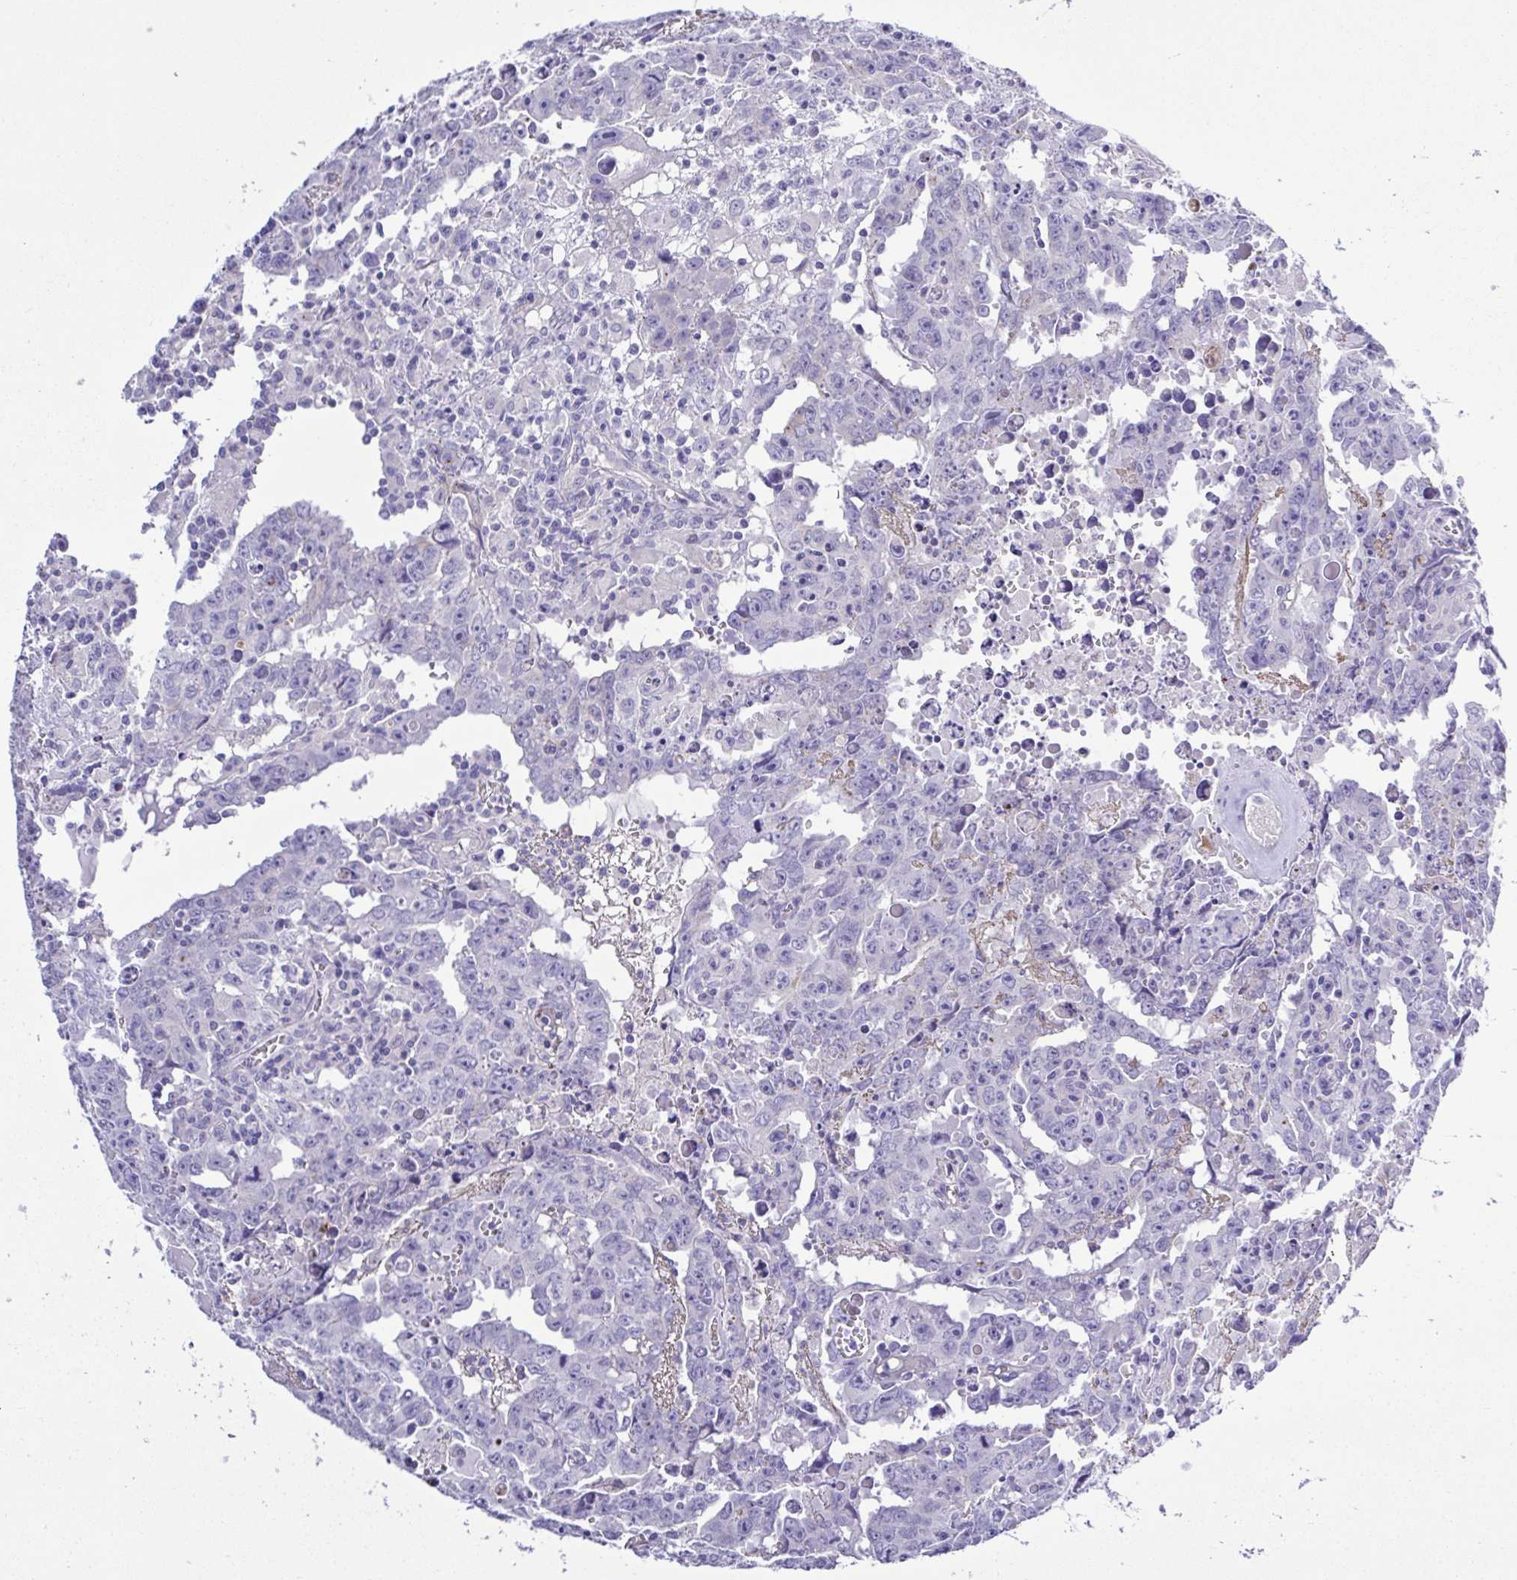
{"staining": {"intensity": "negative", "quantity": "none", "location": "none"}, "tissue": "testis cancer", "cell_type": "Tumor cells", "image_type": "cancer", "snomed": [{"axis": "morphology", "description": "Carcinoma, Embryonal, NOS"}, {"axis": "topography", "description": "Testis"}], "caption": "The micrograph shows no significant positivity in tumor cells of testis embryonal carcinoma.", "gene": "GABBR2", "patient": {"sex": "male", "age": 22}}